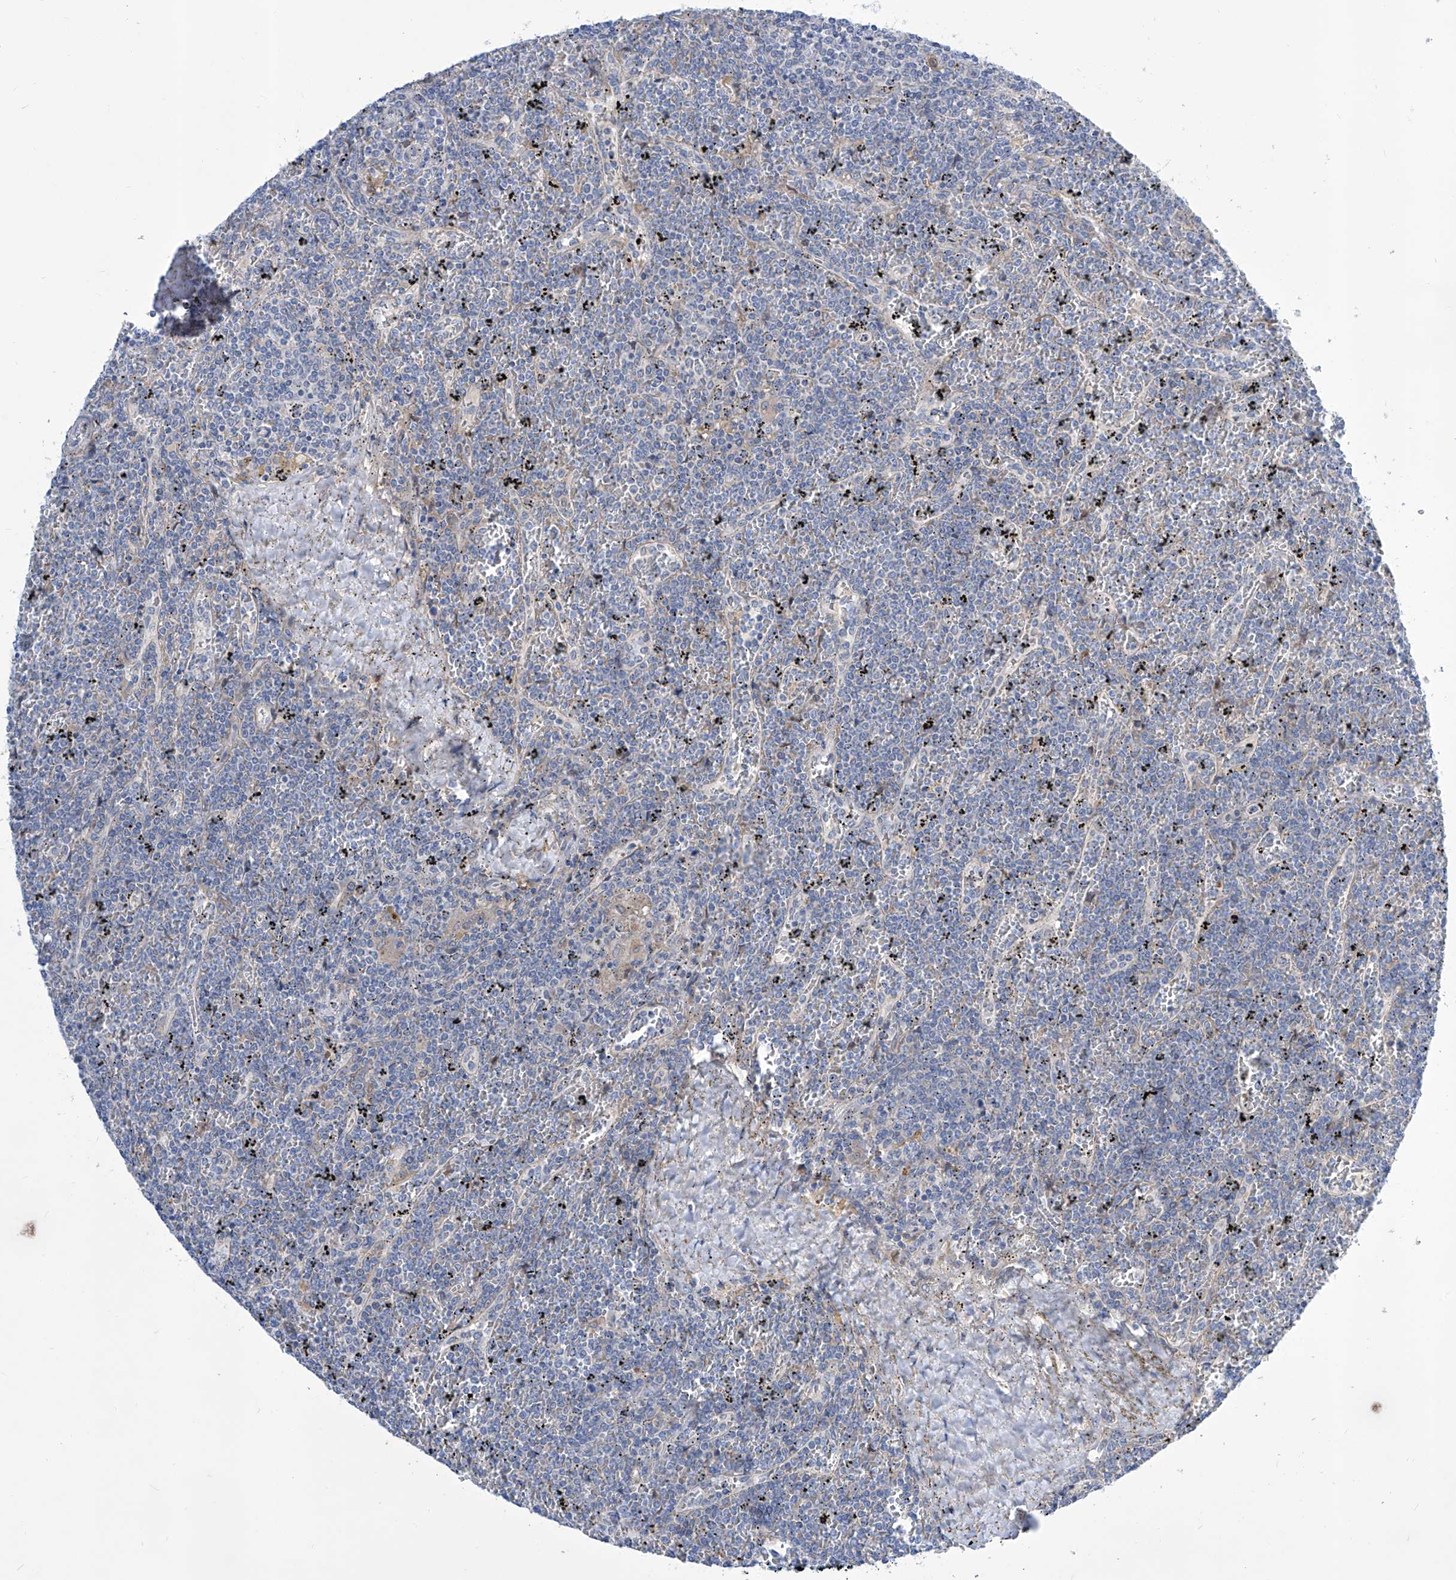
{"staining": {"intensity": "negative", "quantity": "none", "location": "none"}, "tissue": "lymphoma", "cell_type": "Tumor cells", "image_type": "cancer", "snomed": [{"axis": "morphology", "description": "Malignant lymphoma, non-Hodgkin's type, Low grade"}, {"axis": "topography", "description": "Spleen"}], "caption": "Malignant lymphoma, non-Hodgkin's type (low-grade) was stained to show a protein in brown. There is no significant expression in tumor cells. (DAB (3,3'-diaminobenzidine) IHC visualized using brightfield microscopy, high magnification).", "gene": "SRBD1", "patient": {"sex": "female", "age": 19}}